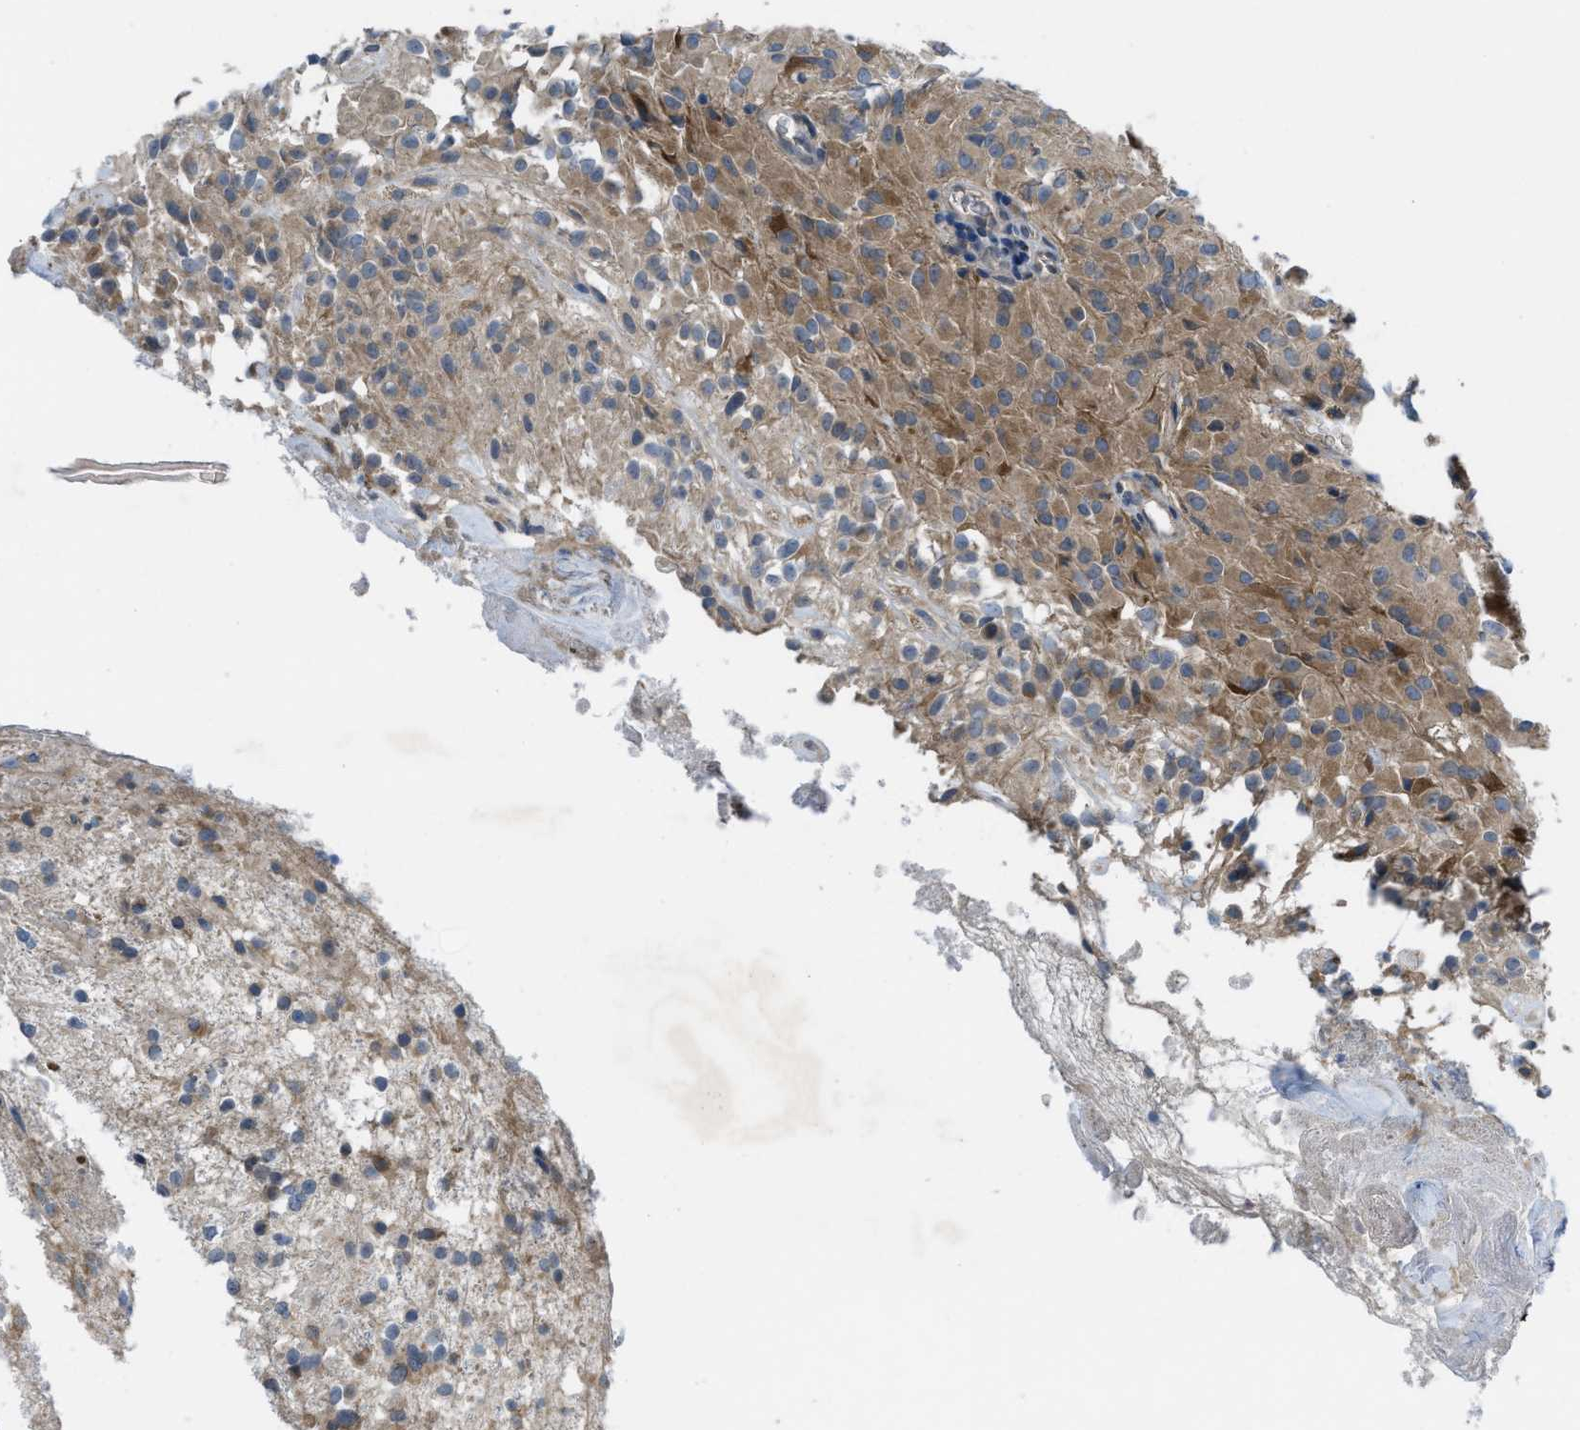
{"staining": {"intensity": "moderate", "quantity": "25%-75%", "location": "cytoplasmic/membranous"}, "tissue": "glioma", "cell_type": "Tumor cells", "image_type": "cancer", "snomed": [{"axis": "morphology", "description": "Glioma, malignant, High grade"}, {"axis": "topography", "description": "Brain"}], "caption": "Malignant glioma (high-grade) tissue reveals moderate cytoplasmic/membranous positivity in about 25%-75% of tumor cells, visualized by immunohistochemistry. (DAB (3,3'-diaminobenzidine) IHC, brown staining for protein, blue staining for nuclei).", "gene": "BAZ2B", "patient": {"sex": "female", "age": 59}}